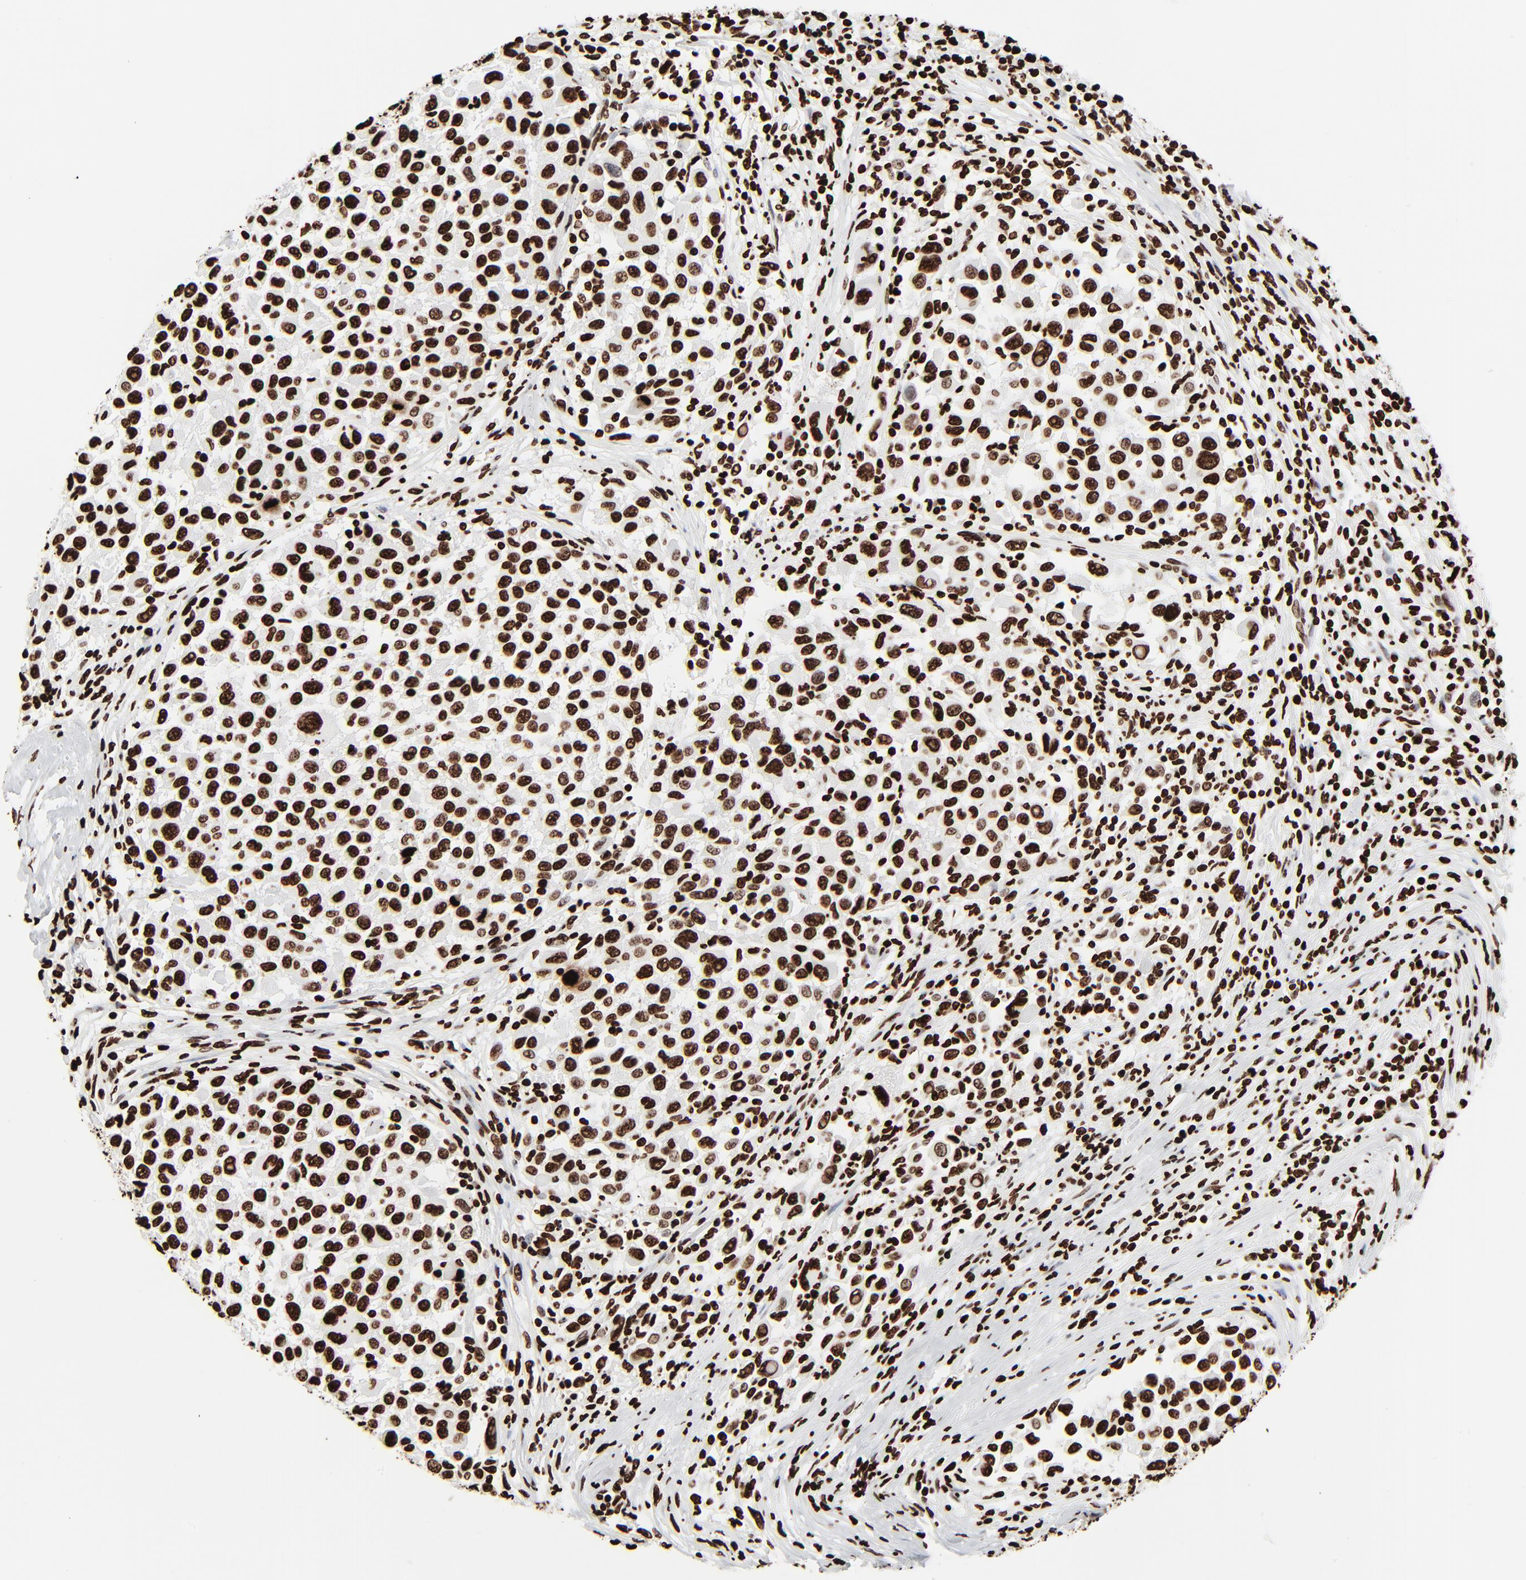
{"staining": {"intensity": "strong", "quantity": ">75%", "location": "nuclear"}, "tissue": "melanoma", "cell_type": "Tumor cells", "image_type": "cancer", "snomed": [{"axis": "morphology", "description": "Malignant melanoma, Metastatic site"}, {"axis": "topography", "description": "Lymph node"}], "caption": "This micrograph exhibits malignant melanoma (metastatic site) stained with immunohistochemistry to label a protein in brown. The nuclear of tumor cells show strong positivity for the protein. Nuclei are counter-stained blue.", "gene": "H3-4", "patient": {"sex": "male", "age": 61}}